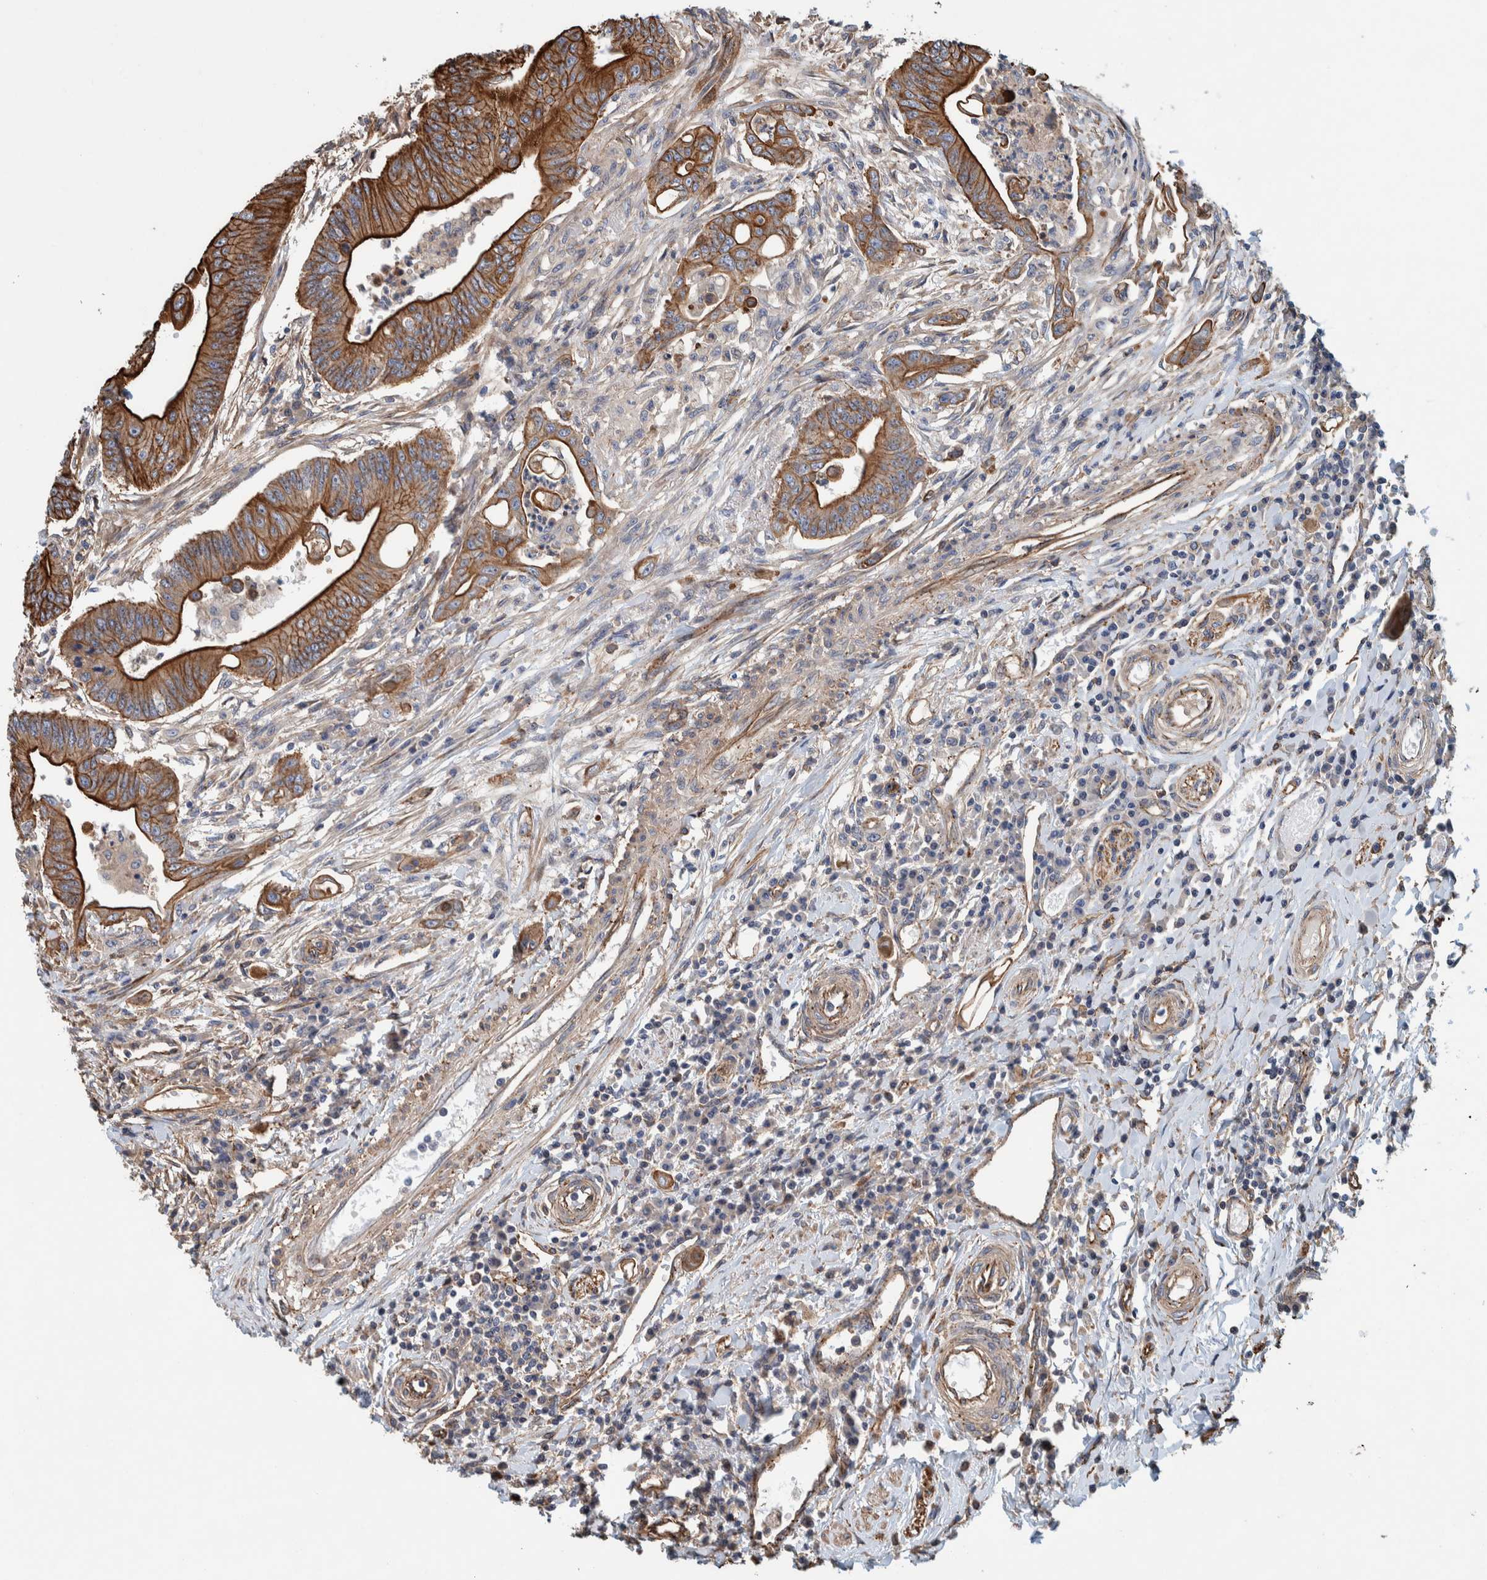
{"staining": {"intensity": "strong", "quantity": ">75%", "location": "cytoplasmic/membranous"}, "tissue": "colorectal cancer", "cell_type": "Tumor cells", "image_type": "cancer", "snomed": [{"axis": "morphology", "description": "Adenoma, NOS"}, {"axis": "morphology", "description": "Adenocarcinoma, NOS"}, {"axis": "topography", "description": "Colon"}], "caption": "DAB (3,3'-diaminobenzidine) immunohistochemical staining of adenocarcinoma (colorectal) demonstrates strong cytoplasmic/membranous protein expression in about >75% of tumor cells.", "gene": "PKD1L1", "patient": {"sex": "male", "age": 79}}